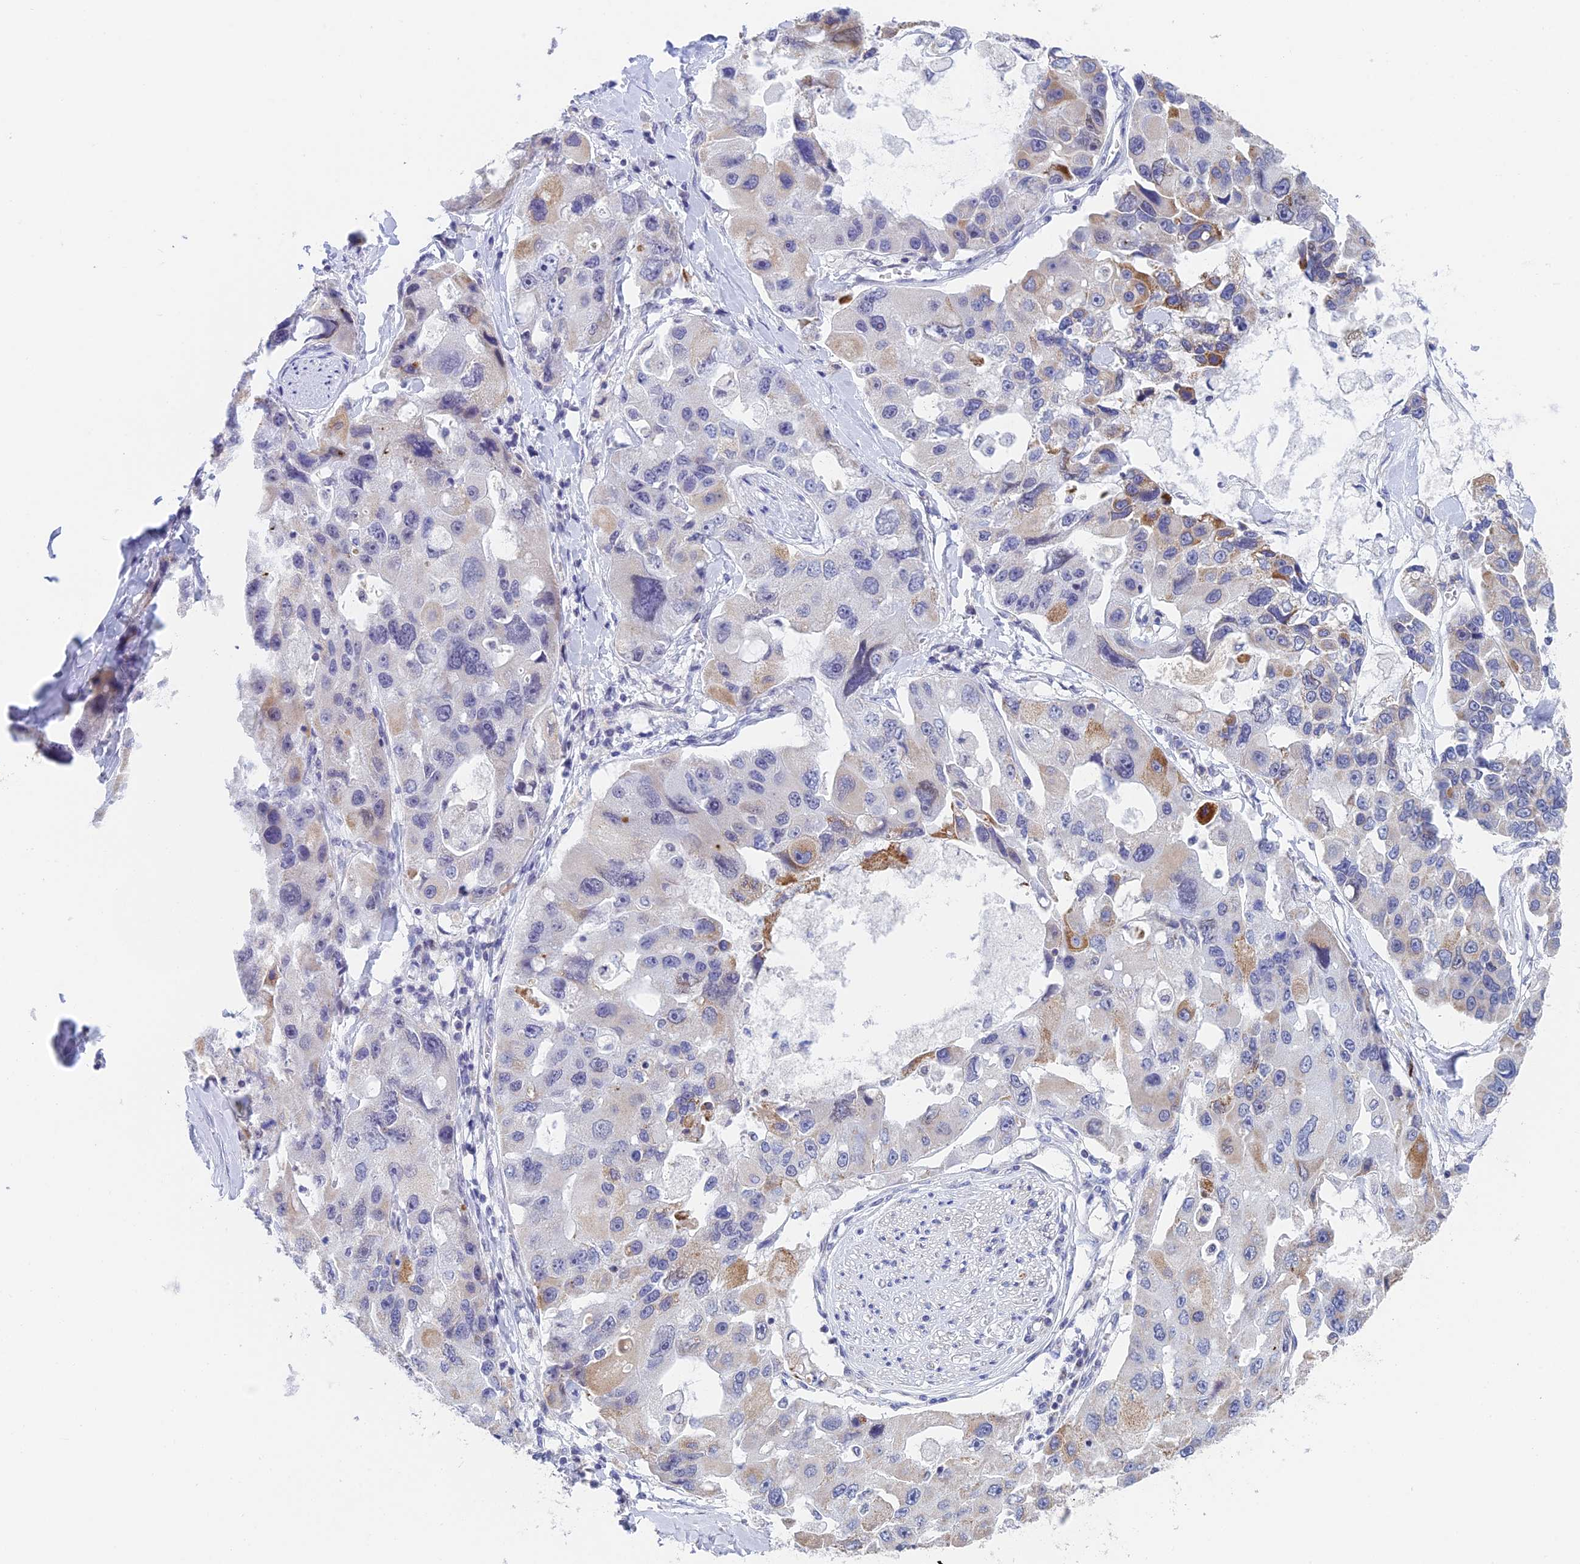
{"staining": {"intensity": "moderate", "quantity": "<25%", "location": "cytoplasmic/membranous"}, "tissue": "lung cancer", "cell_type": "Tumor cells", "image_type": "cancer", "snomed": [{"axis": "morphology", "description": "Adenocarcinoma, NOS"}, {"axis": "topography", "description": "Lung"}], "caption": "An IHC photomicrograph of tumor tissue is shown. Protein staining in brown highlights moderate cytoplasmic/membranous positivity in lung adenocarcinoma within tumor cells. (DAB = brown stain, brightfield microscopy at high magnification).", "gene": "REXO5", "patient": {"sex": "female", "age": 54}}